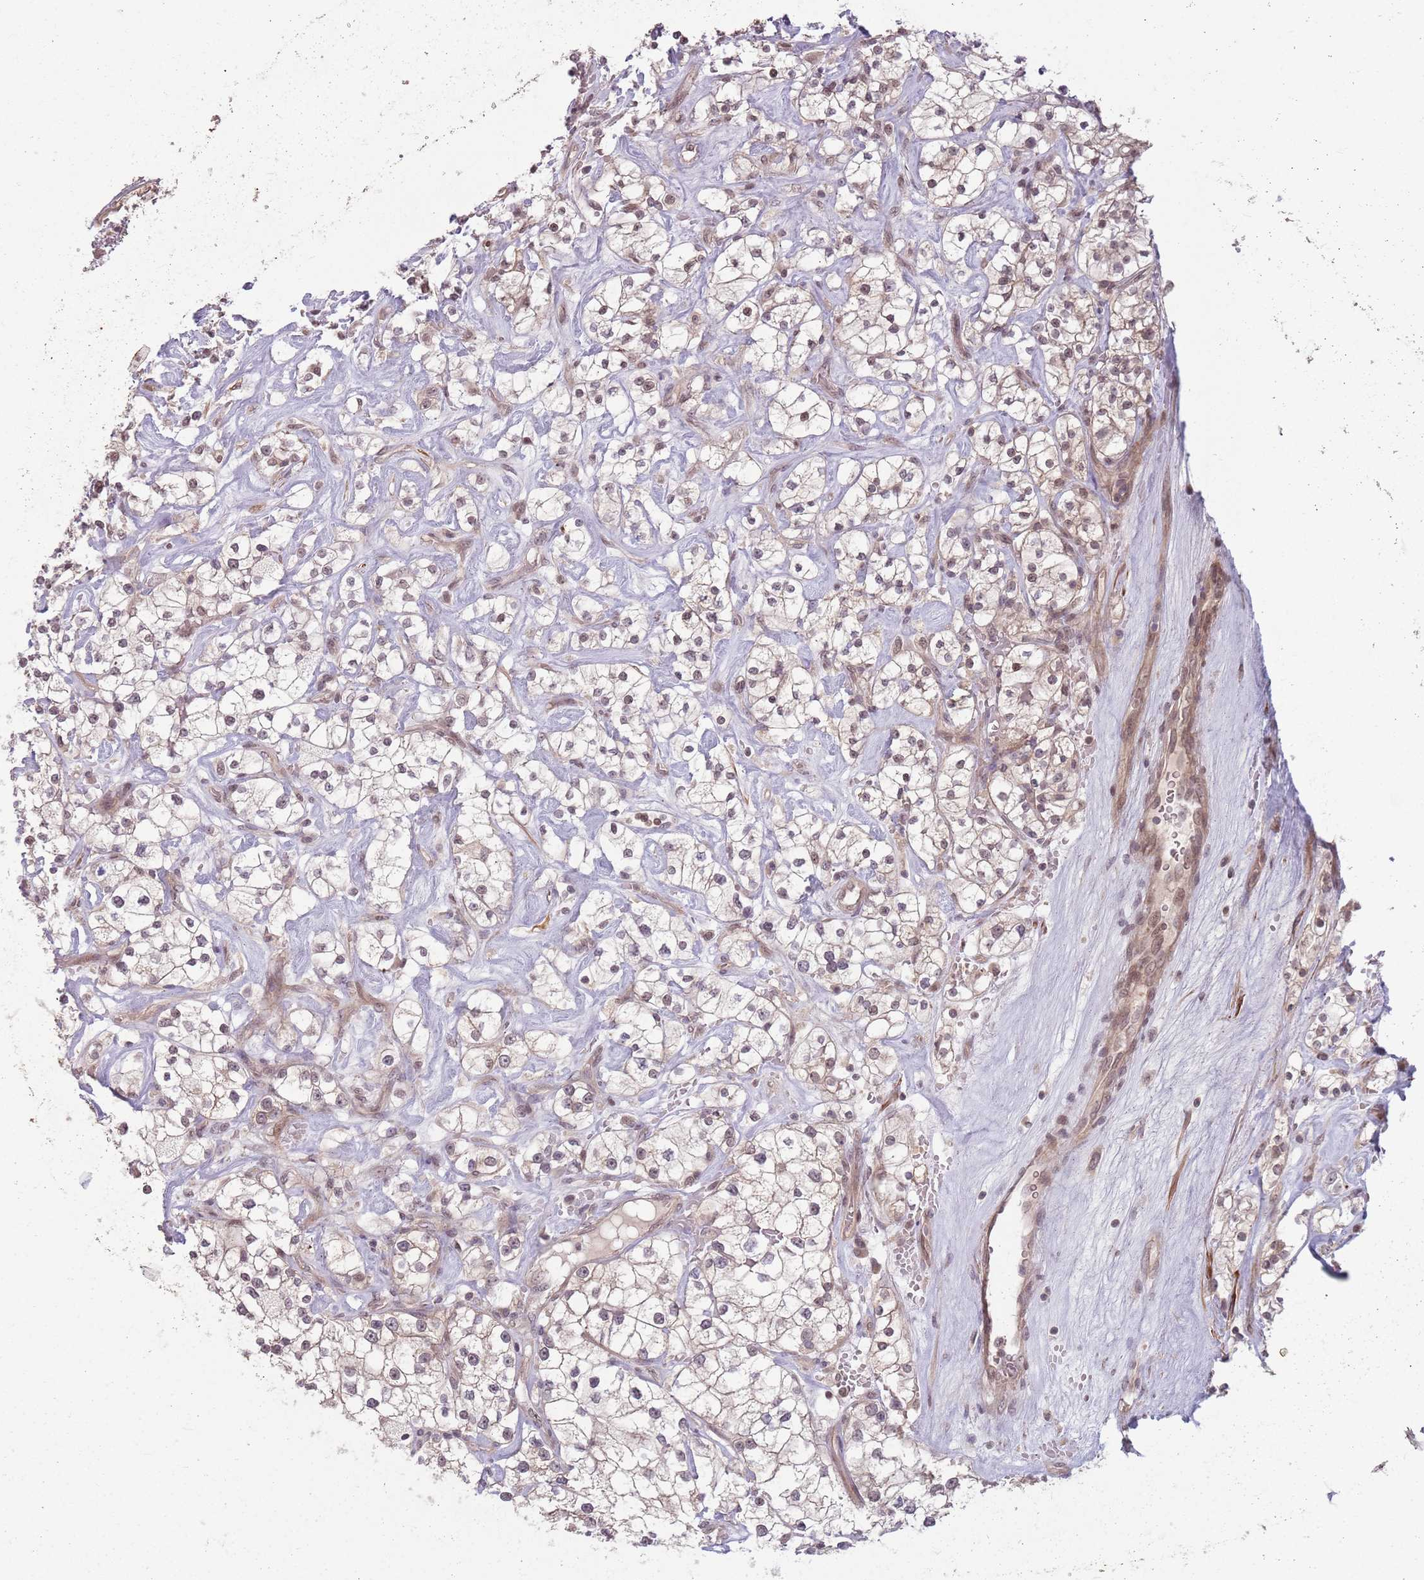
{"staining": {"intensity": "weak", "quantity": "<25%", "location": "nuclear"}, "tissue": "renal cancer", "cell_type": "Tumor cells", "image_type": "cancer", "snomed": [{"axis": "morphology", "description": "Adenocarcinoma, NOS"}, {"axis": "topography", "description": "Kidney"}], "caption": "This photomicrograph is of adenocarcinoma (renal) stained with immunohistochemistry (IHC) to label a protein in brown with the nuclei are counter-stained blue. There is no positivity in tumor cells.", "gene": "CCDC154", "patient": {"sex": "male", "age": 77}}